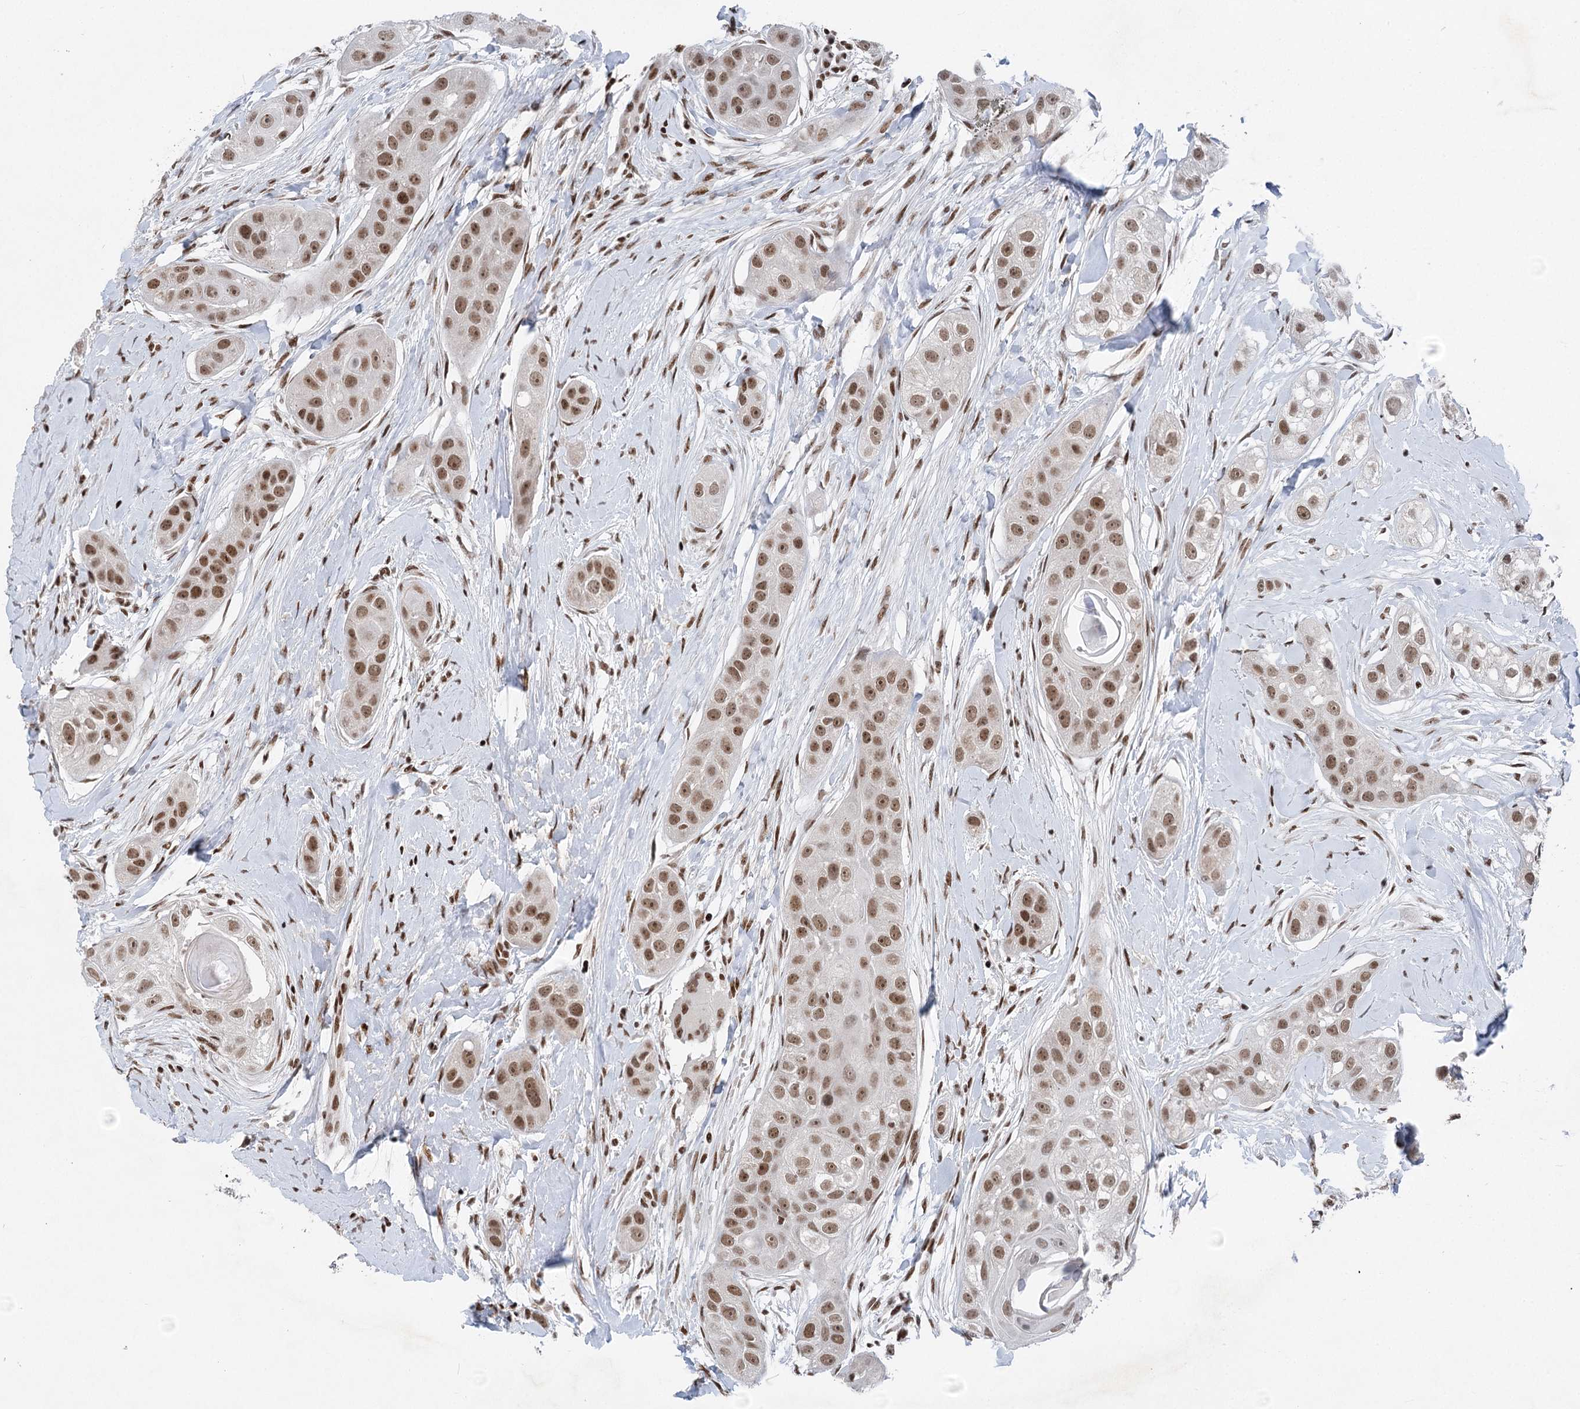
{"staining": {"intensity": "strong", "quantity": ">75%", "location": "nuclear"}, "tissue": "head and neck cancer", "cell_type": "Tumor cells", "image_type": "cancer", "snomed": [{"axis": "morphology", "description": "Normal tissue, NOS"}, {"axis": "morphology", "description": "Squamous cell carcinoma, NOS"}, {"axis": "topography", "description": "Skeletal muscle"}, {"axis": "topography", "description": "Head-Neck"}], "caption": "This photomicrograph demonstrates immunohistochemistry staining of human head and neck squamous cell carcinoma, with high strong nuclear positivity in about >75% of tumor cells.", "gene": "CGGBP1", "patient": {"sex": "male", "age": 51}}